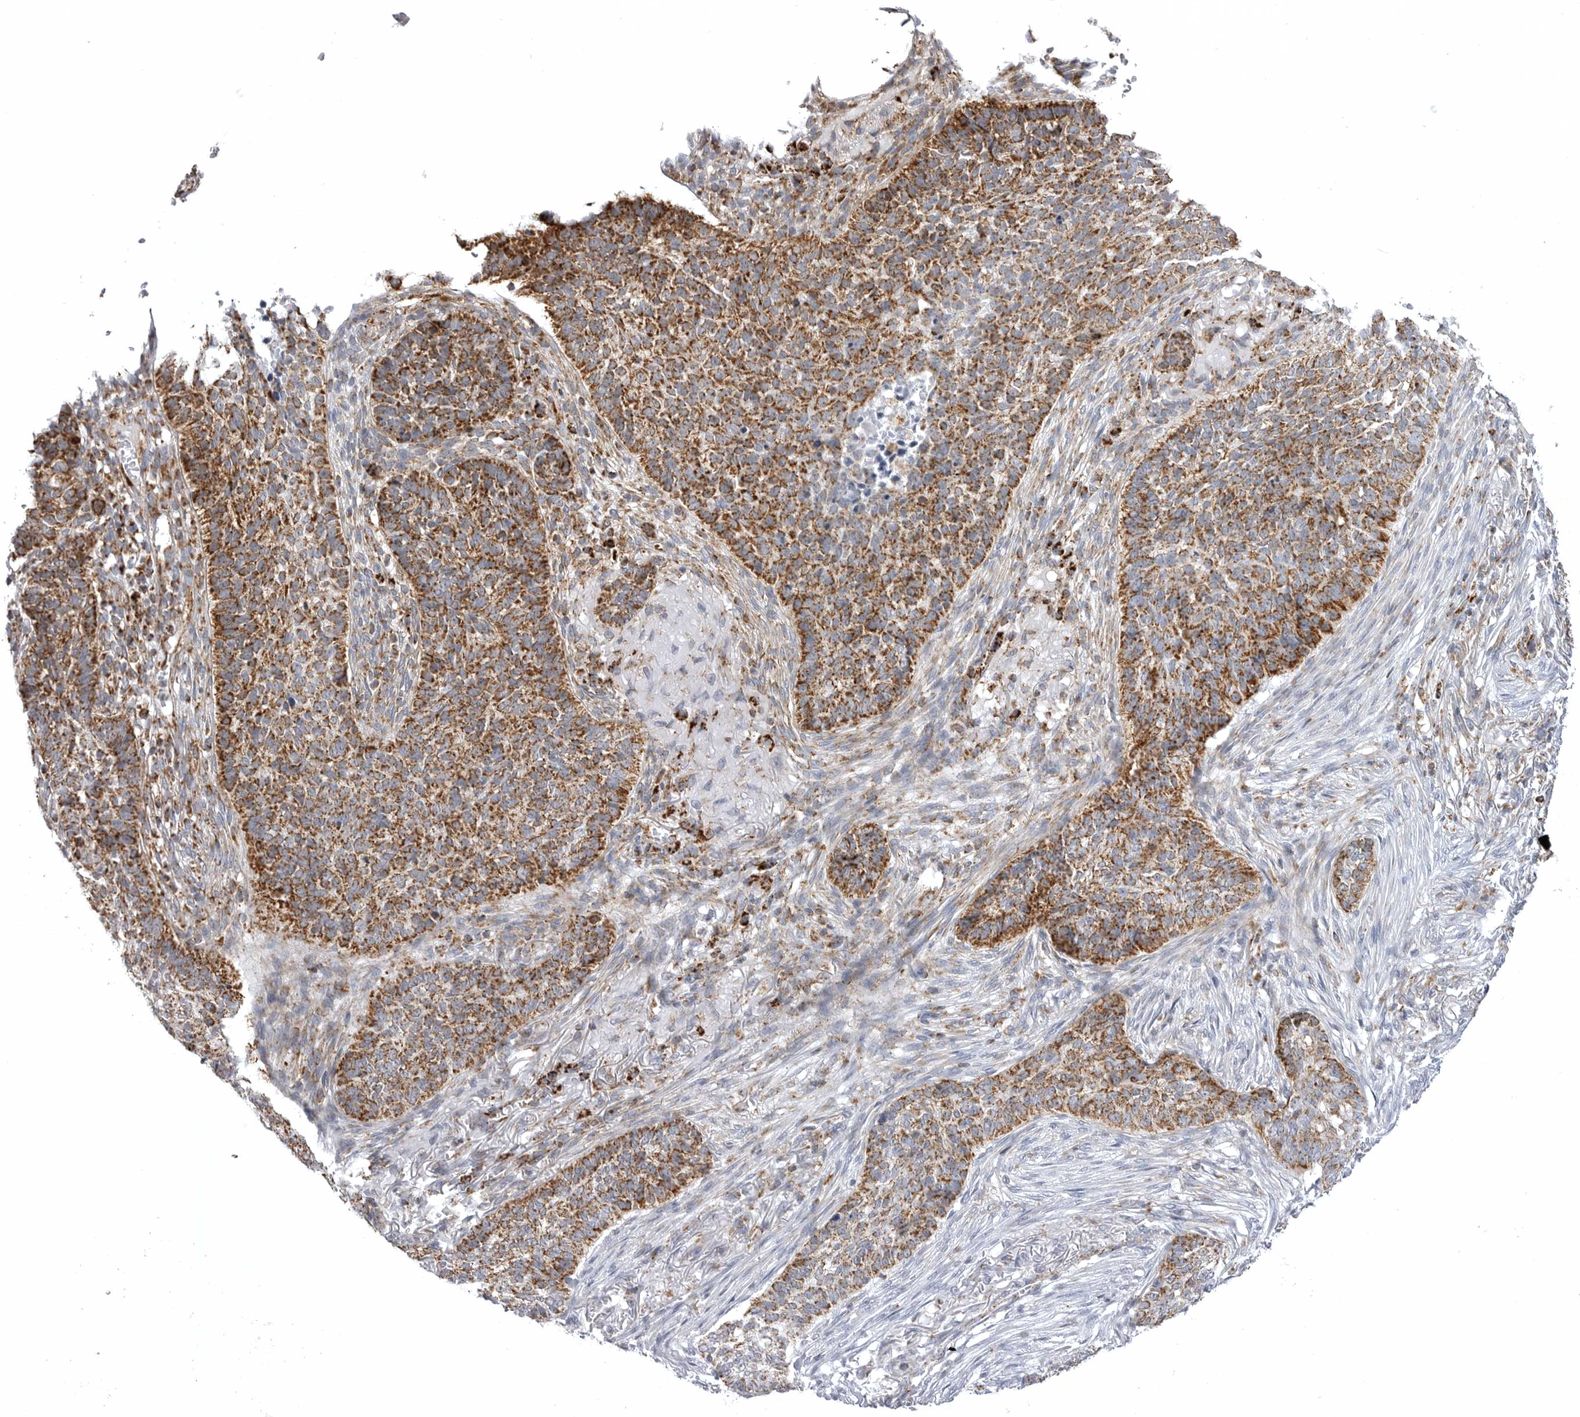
{"staining": {"intensity": "strong", "quantity": ">75%", "location": "cytoplasmic/membranous"}, "tissue": "skin cancer", "cell_type": "Tumor cells", "image_type": "cancer", "snomed": [{"axis": "morphology", "description": "Basal cell carcinoma"}, {"axis": "topography", "description": "Skin"}], "caption": "A high amount of strong cytoplasmic/membranous staining is seen in about >75% of tumor cells in skin cancer tissue.", "gene": "TUFM", "patient": {"sex": "male", "age": 85}}